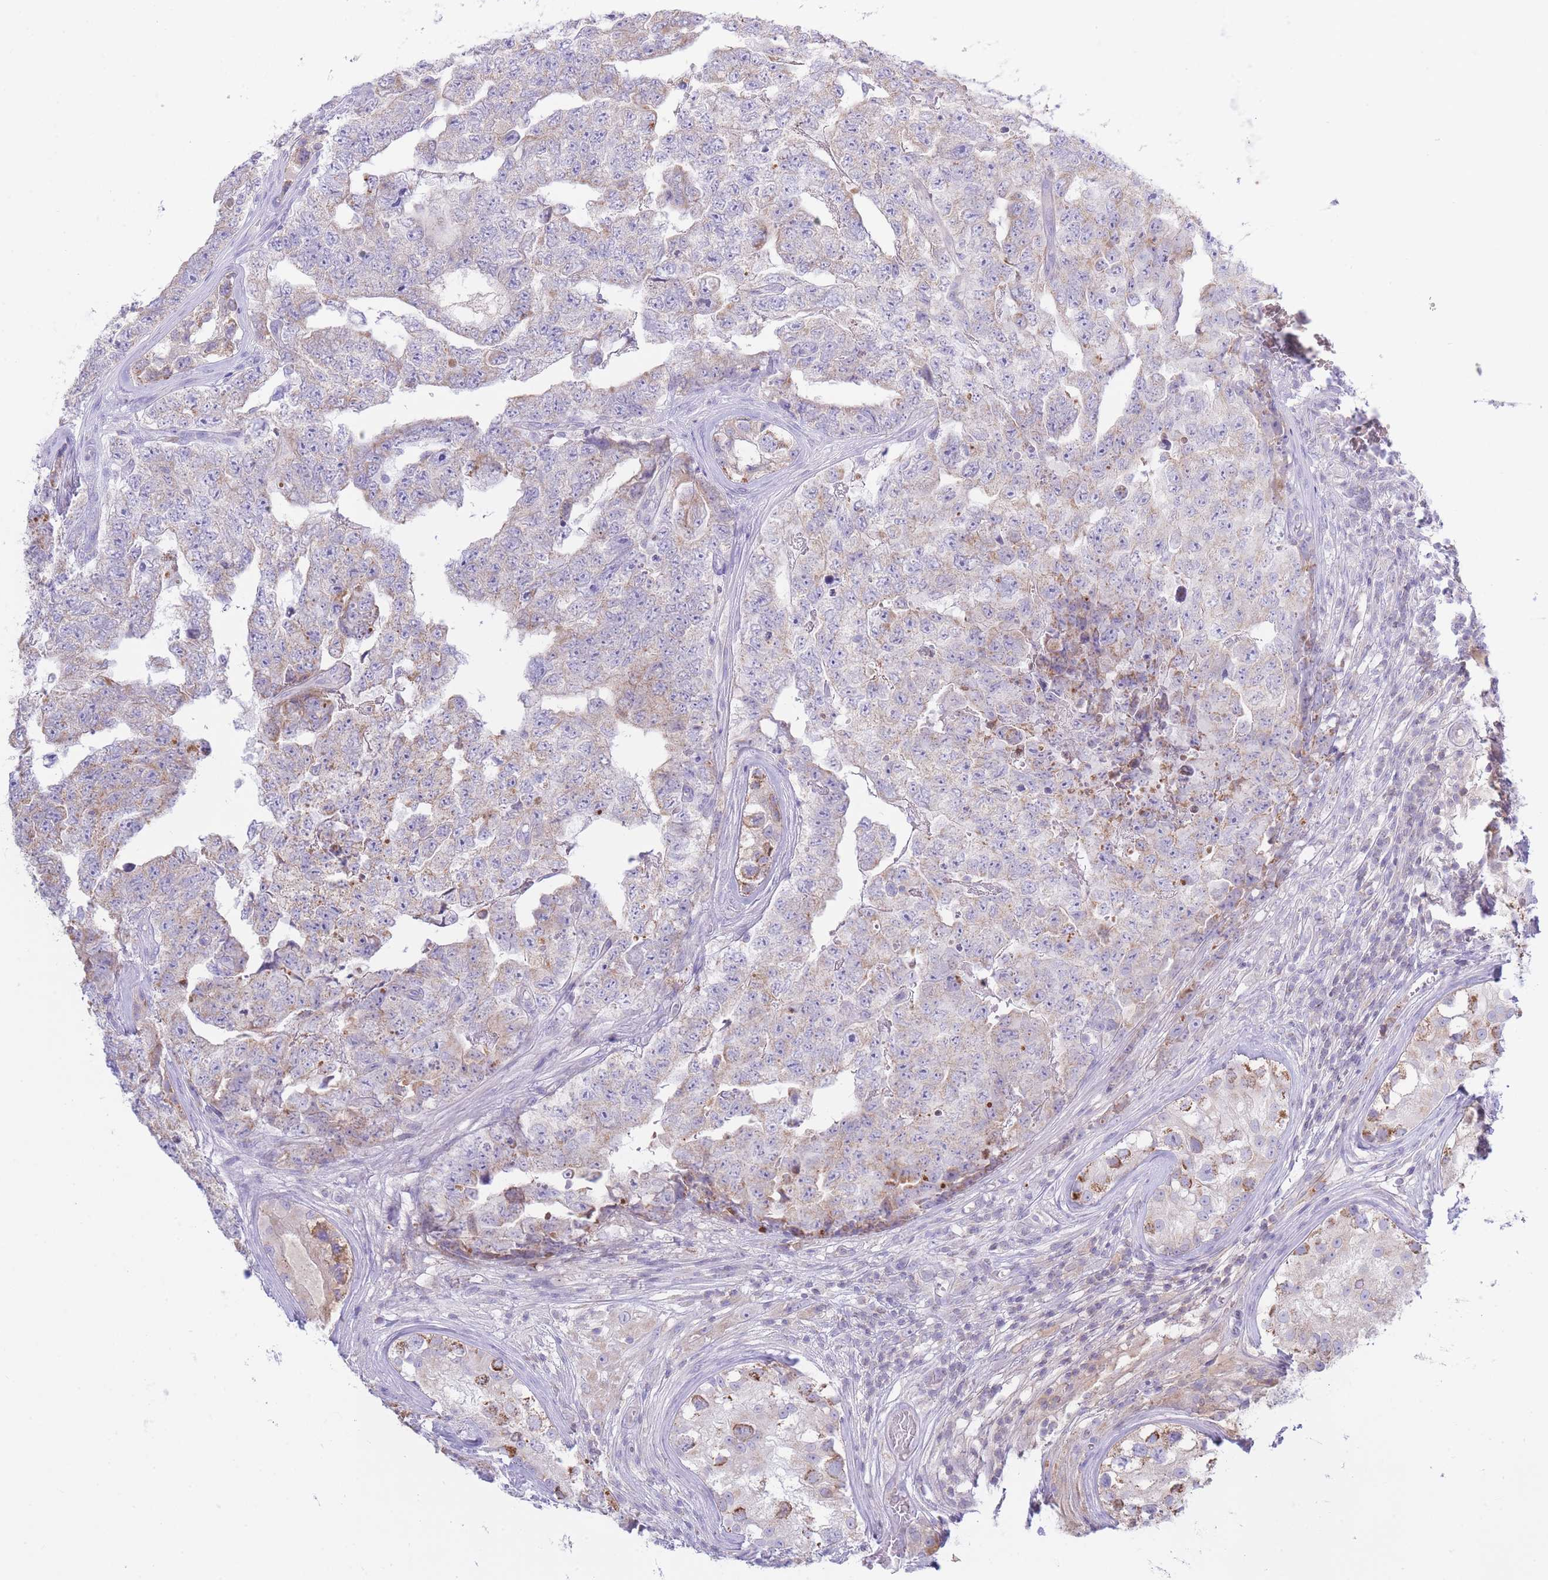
{"staining": {"intensity": "weak", "quantity": "25%-75%", "location": "cytoplasmic/membranous"}, "tissue": "testis cancer", "cell_type": "Tumor cells", "image_type": "cancer", "snomed": [{"axis": "morphology", "description": "Carcinoma, Embryonal, NOS"}, {"axis": "topography", "description": "Testis"}], "caption": "Immunohistochemistry histopathology image of neoplastic tissue: testis embryonal carcinoma stained using IHC displays low levels of weak protein expression localized specifically in the cytoplasmic/membranous of tumor cells, appearing as a cytoplasmic/membranous brown color.", "gene": "NANP", "patient": {"sex": "male", "age": 25}}